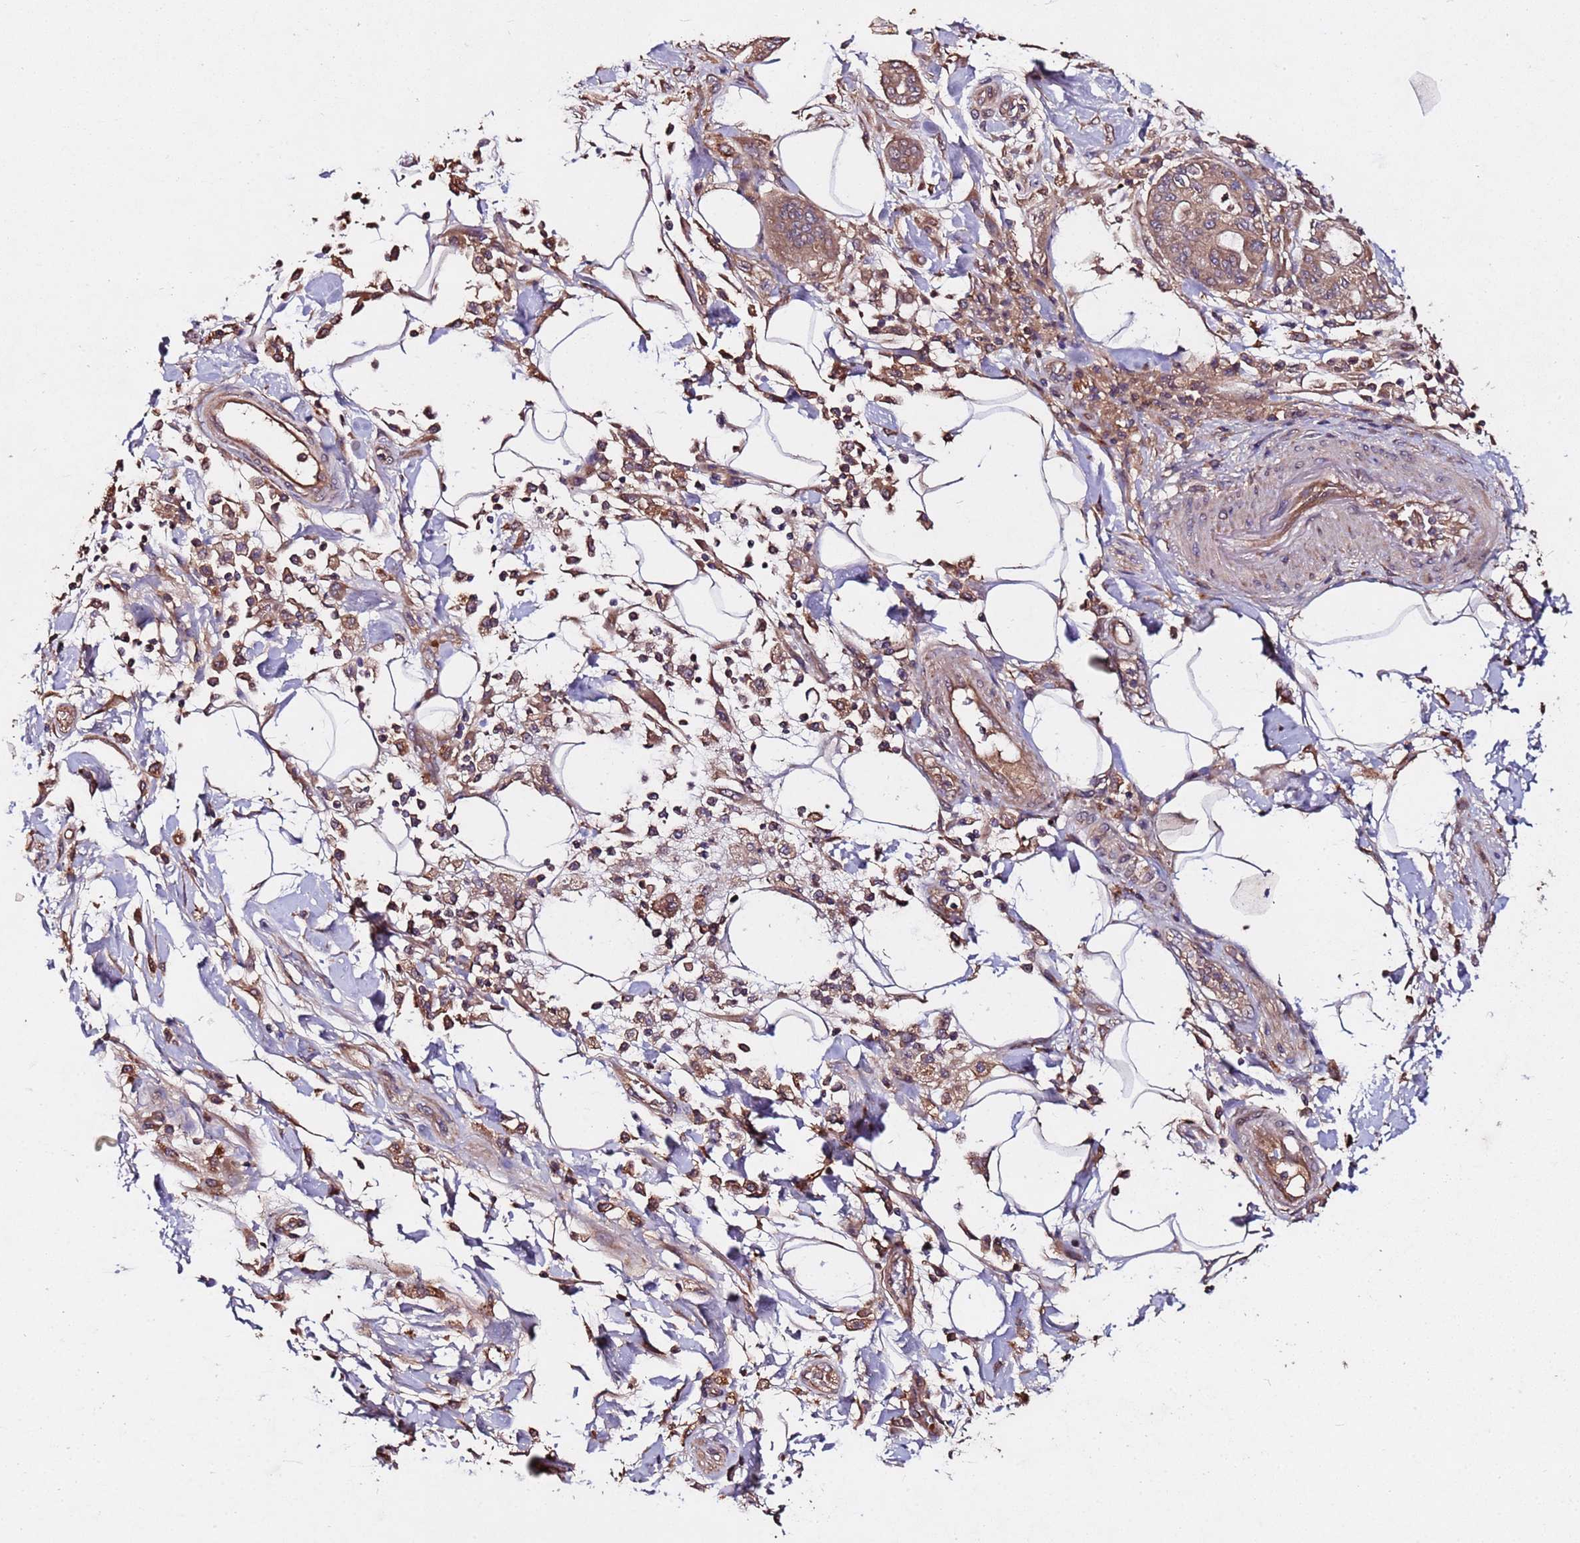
{"staining": {"intensity": "moderate", "quantity": ">75%", "location": "cytoplasmic/membranous"}, "tissue": "pancreatic cancer", "cell_type": "Tumor cells", "image_type": "cancer", "snomed": [{"axis": "morphology", "description": "Adenocarcinoma, NOS"}, {"axis": "morphology", "description": "Adenocarcinoma, metastatic, NOS"}, {"axis": "topography", "description": "Lymph node"}, {"axis": "topography", "description": "Pancreas"}, {"axis": "topography", "description": "Duodenum"}], "caption": "This histopathology image shows pancreatic cancer (adenocarcinoma) stained with immunohistochemistry to label a protein in brown. The cytoplasmic/membranous of tumor cells show moderate positivity for the protein. Nuclei are counter-stained blue.", "gene": "RPS15A", "patient": {"sex": "female", "age": 64}}